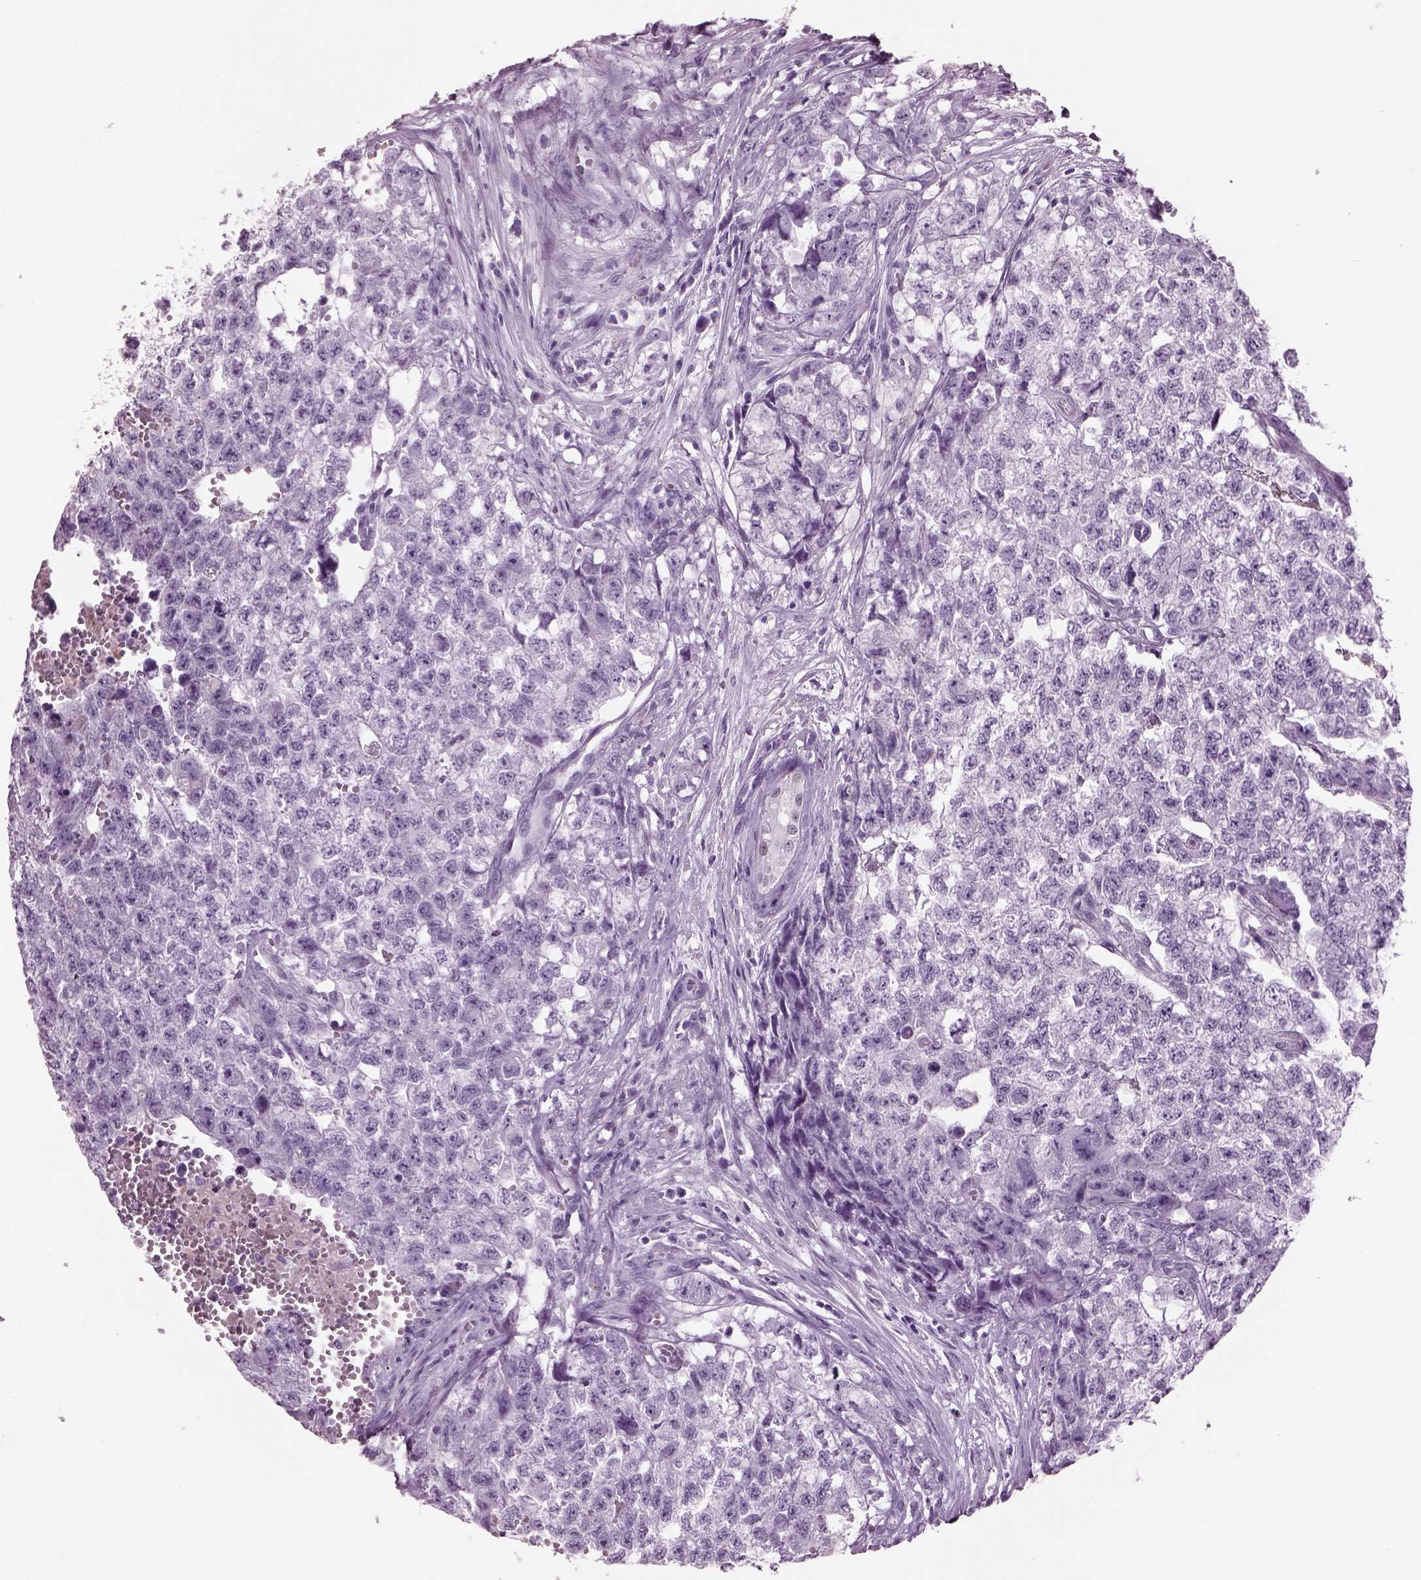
{"staining": {"intensity": "negative", "quantity": "none", "location": "none"}, "tissue": "testis cancer", "cell_type": "Tumor cells", "image_type": "cancer", "snomed": [{"axis": "morphology", "description": "Seminoma, NOS"}, {"axis": "morphology", "description": "Carcinoma, Embryonal, NOS"}, {"axis": "topography", "description": "Testis"}], "caption": "Testis embryonal carcinoma was stained to show a protein in brown. There is no significant staining in tumor cells. (Immunohistochemistry (ihc), brightfield microscopy, high magnification).", "gene": "KRTAP3-2", "patient": {"sex": "male", "age": 22}}